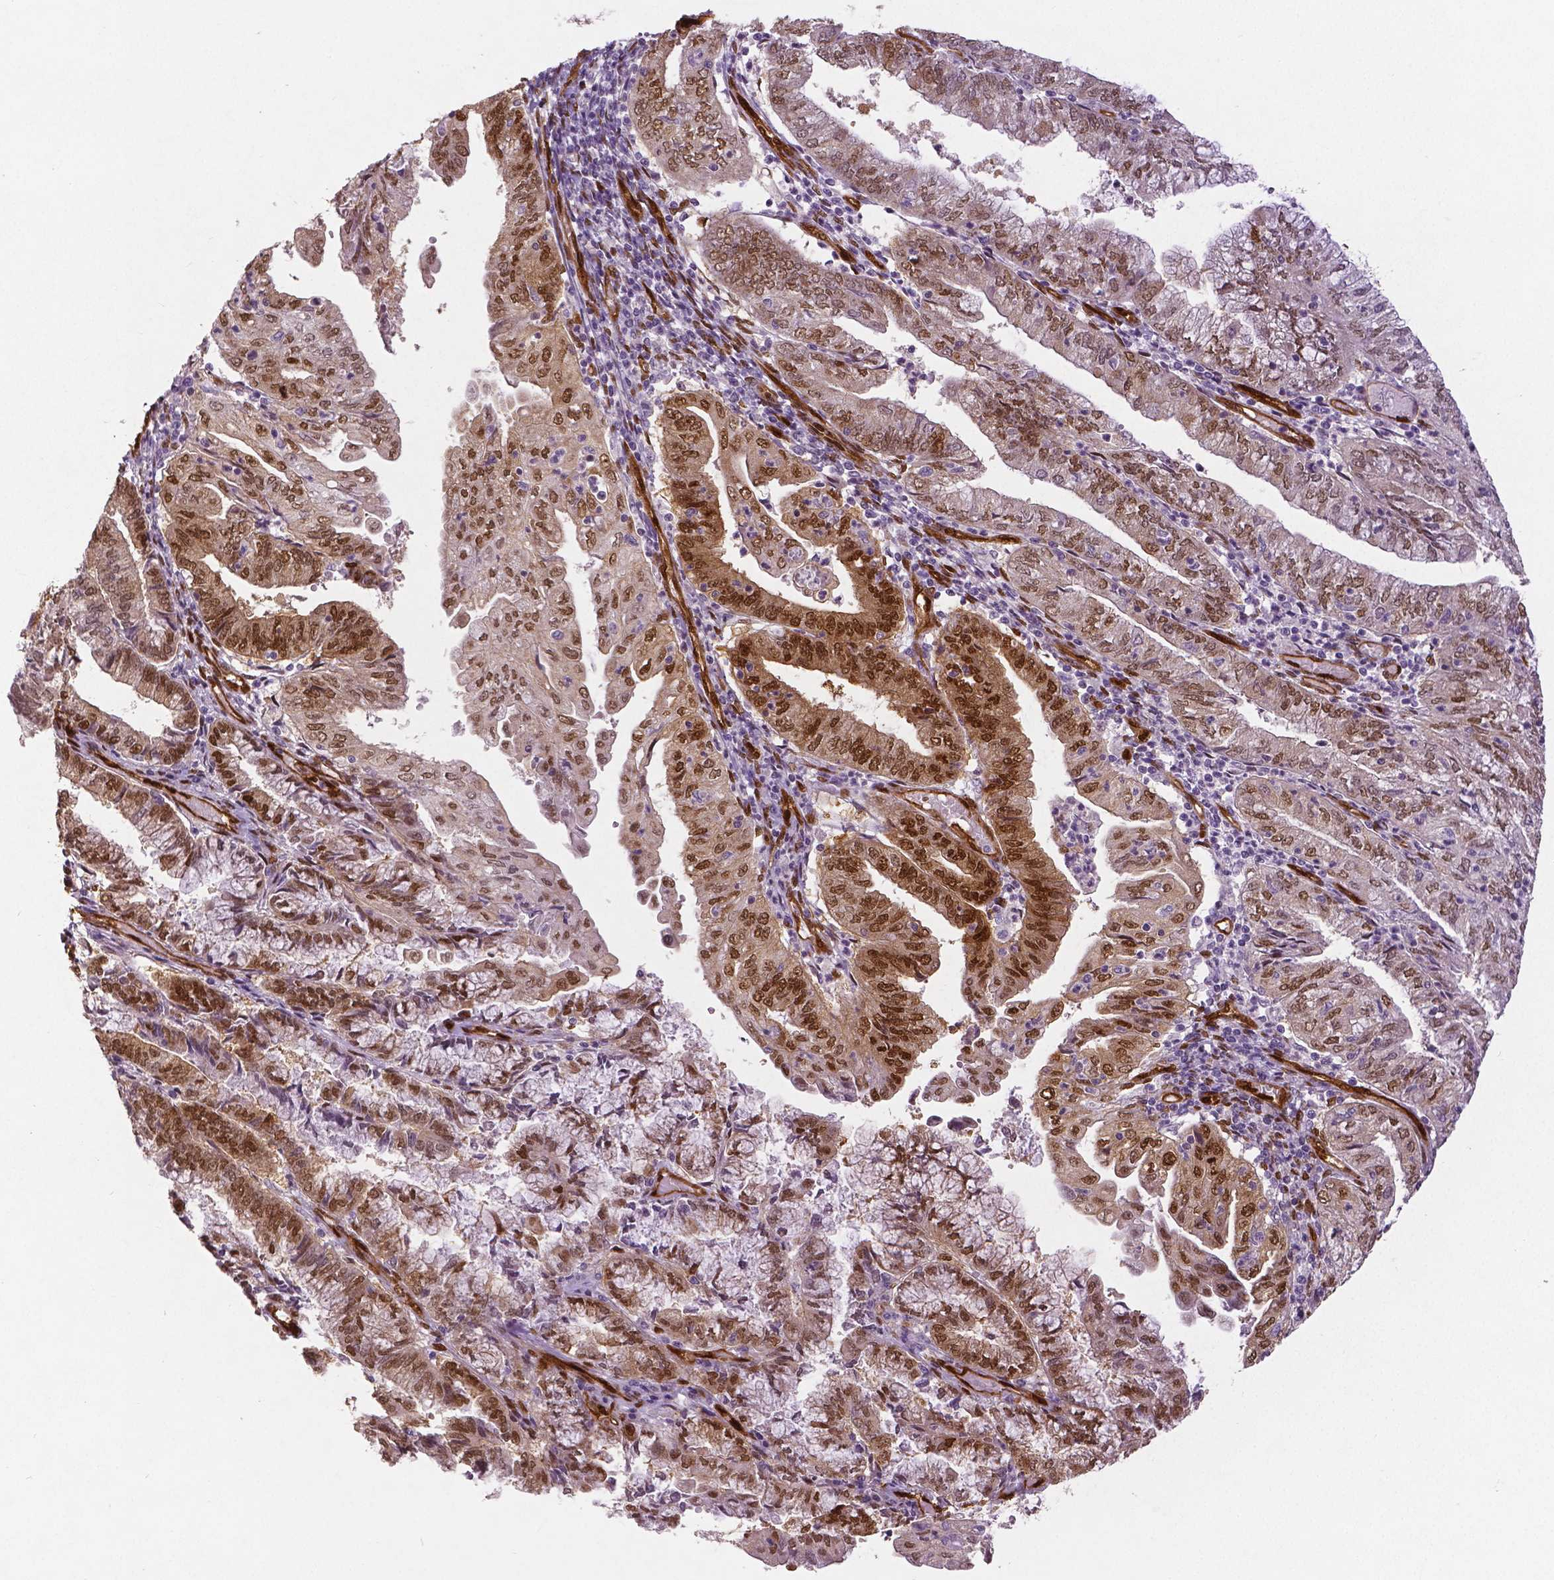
{"staining": {"intensity": "moderate", "quantity": ">75%", "location": "cytoplasmic/membranous,nuclear"}, "tissue": "endometrial cancer", "cell_type": "Tumor cells", "image_type": "cancer", "snomed": [{"axis": "morphology", "description": "Adenocarcinoma, NOS"}, {"axis": "topography", "description": "Endometrium"}], "caption": "Brown immunohistochemical staining in human adenocarcinoma (endometrial) demonstrates moderate cytoplasmic/membranous and nuclear staining in approximately >75% of tumor cells. (DAB = brown stain, brightfield microscopy at high magnification).", "gene": "WWTR1", "patient": {"sex": "female", "age": 55}}